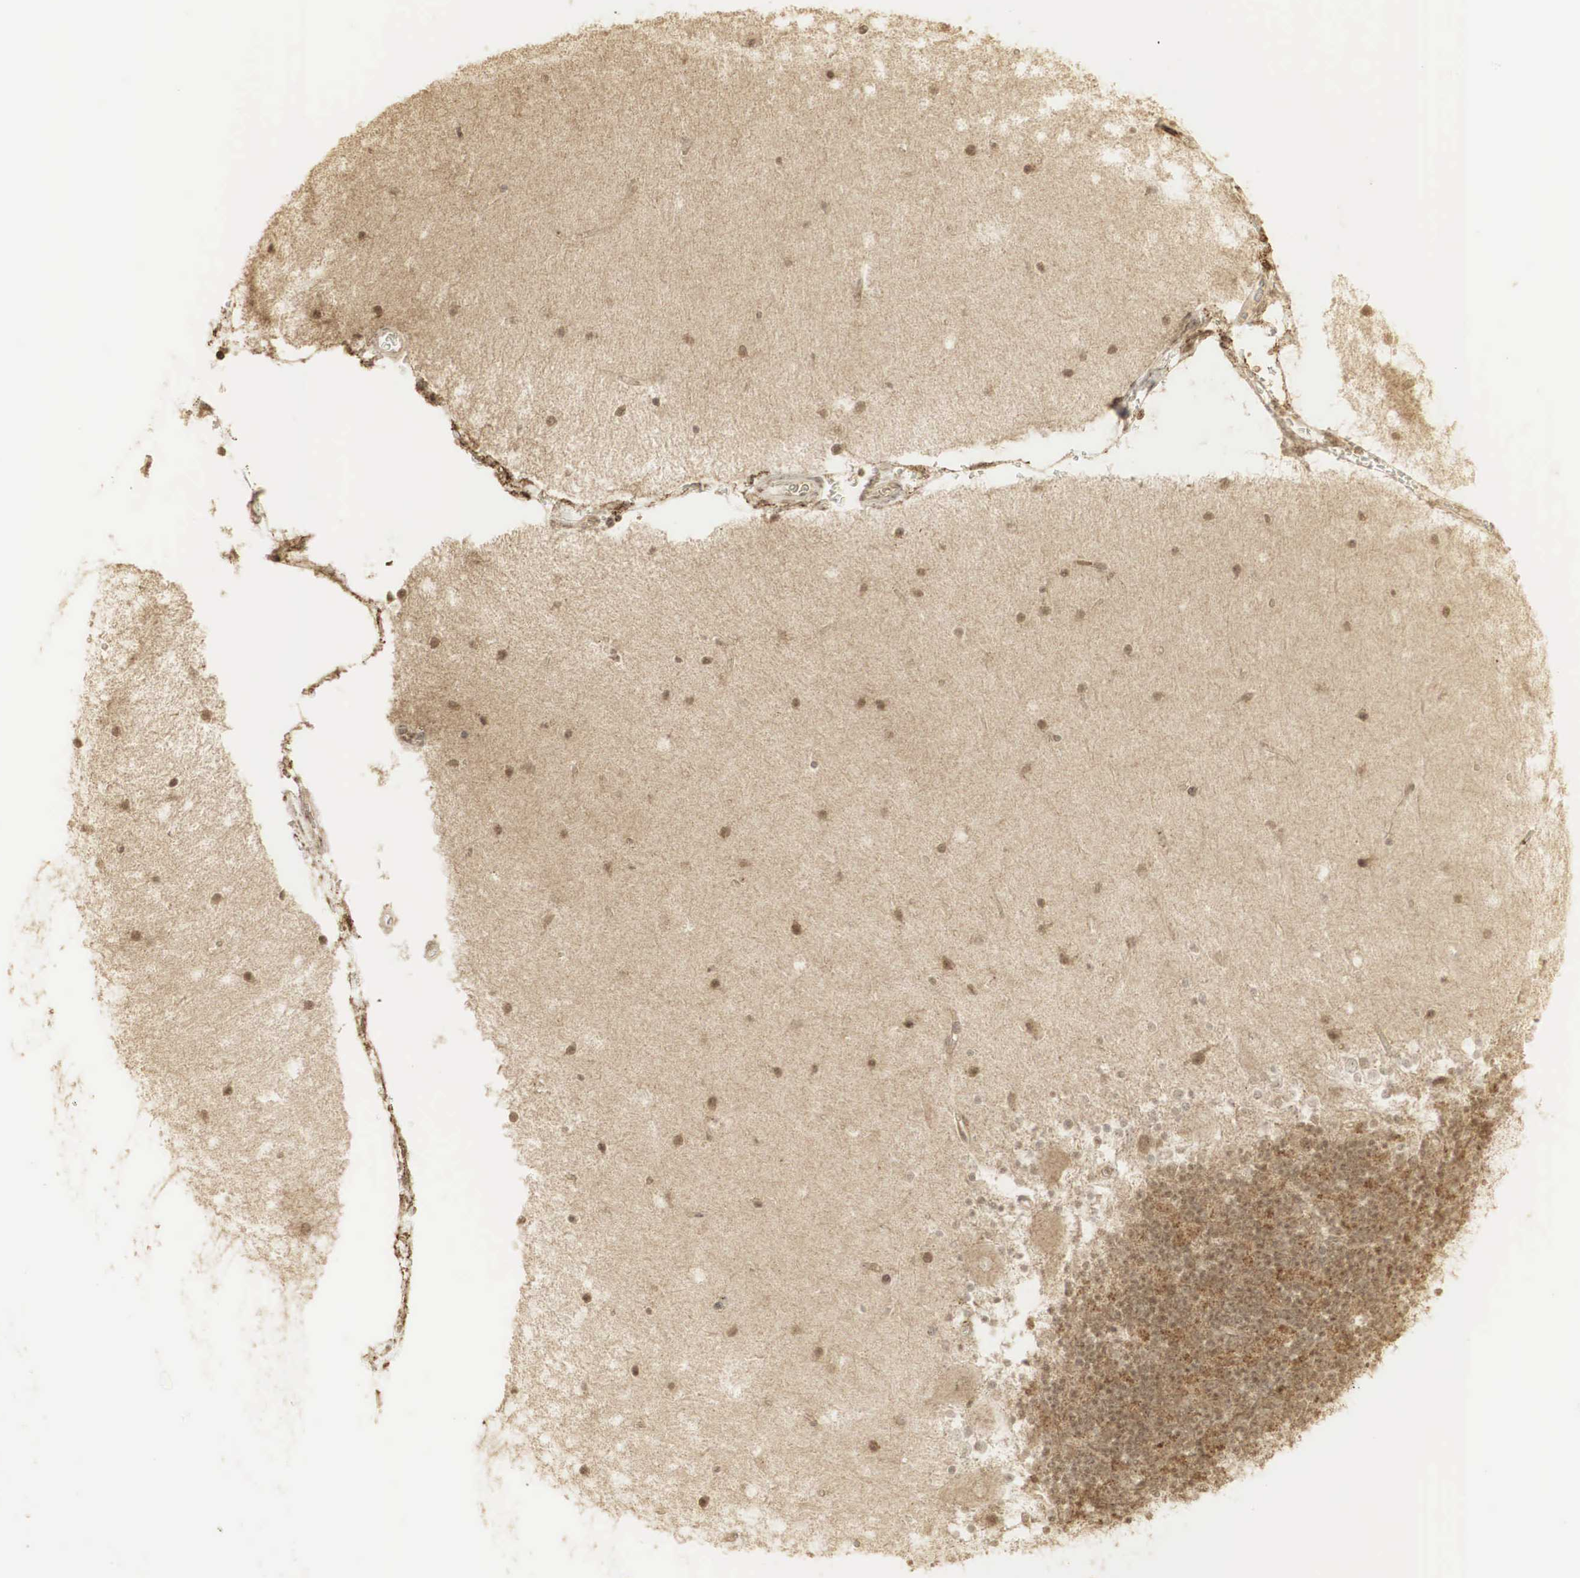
{"staining": {"intensity": "moderate", "quantity": "25%-75%", "location": "cytoplasmic/membranous,nuclear"}, "tissue": "cerebellum", "cell_type": "Cells in granular layer", "image_type": "normal", "snomed": [{"axis": "morphology", "description": "Normal tissue, NOS"}, {"axis": "topography", "description": "Cerebellum"}], "caption": "An image showing moderate cytoplasmic/membranous,nuclear staining in approximately 25%-75% of cells in granular layer in normal cerebellum, as visualized by brown immunohistochemical staining.", "gene": "RNF113A", "patient": {"sex": "female", "age": 54}}